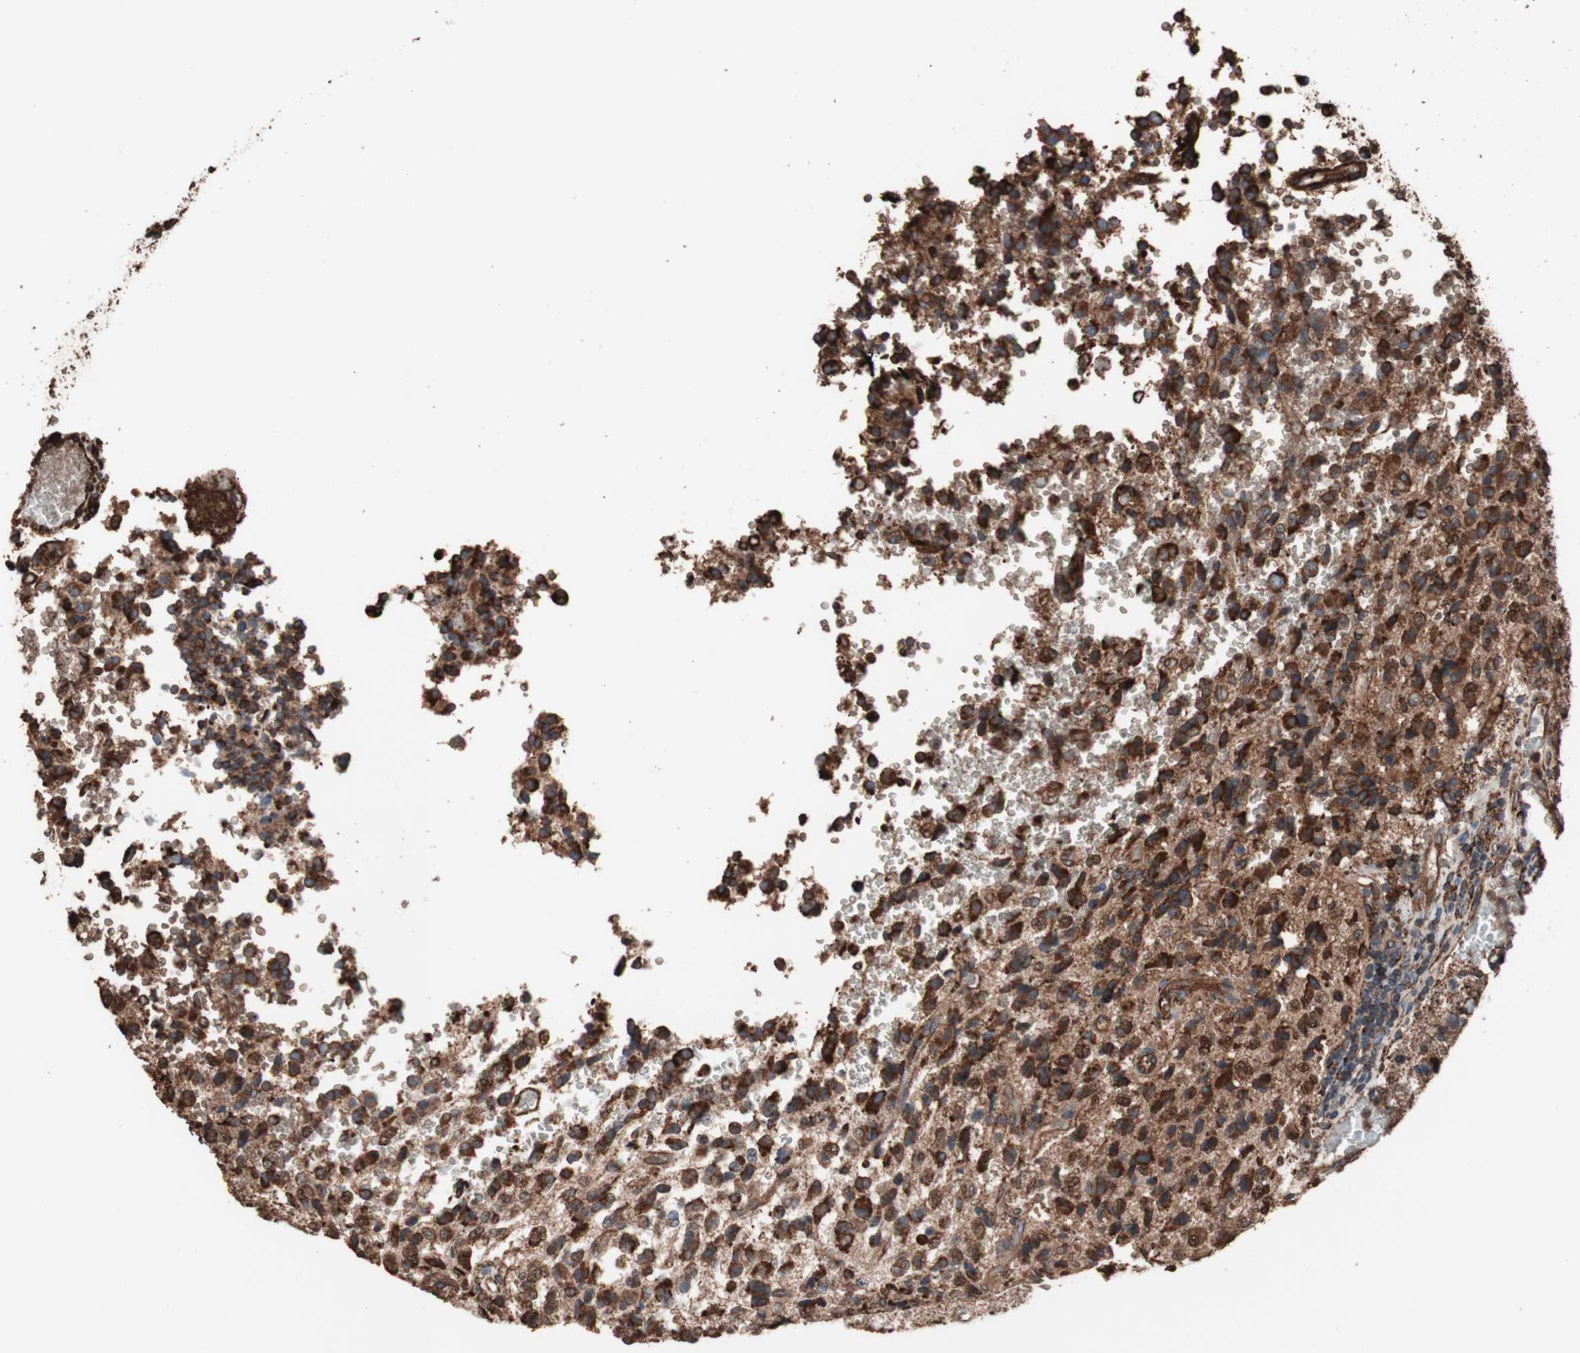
{"staining": {"intensity": "strong", "quantity": ">75%", "location": "cytoplasmic/membranous"}, "tissue": "glioma", "cell_type": "Tumor cells", "image_type": "cancer", "snomed": [{"axis": "morphology", "description": "Glioma, malignant, High grade"}, {"axis": "topography", "description": "pancreas cauda"}], "caption": "This micrograph shows immunohistochemistry (IHC) staining of human malignant glioma (high-grade), with high strong cytoplasmic/membranous staining in approximately >75% of tumor cells.", "gene": "HSP90B1", "patient": {"sex": "male", "age": 60}}